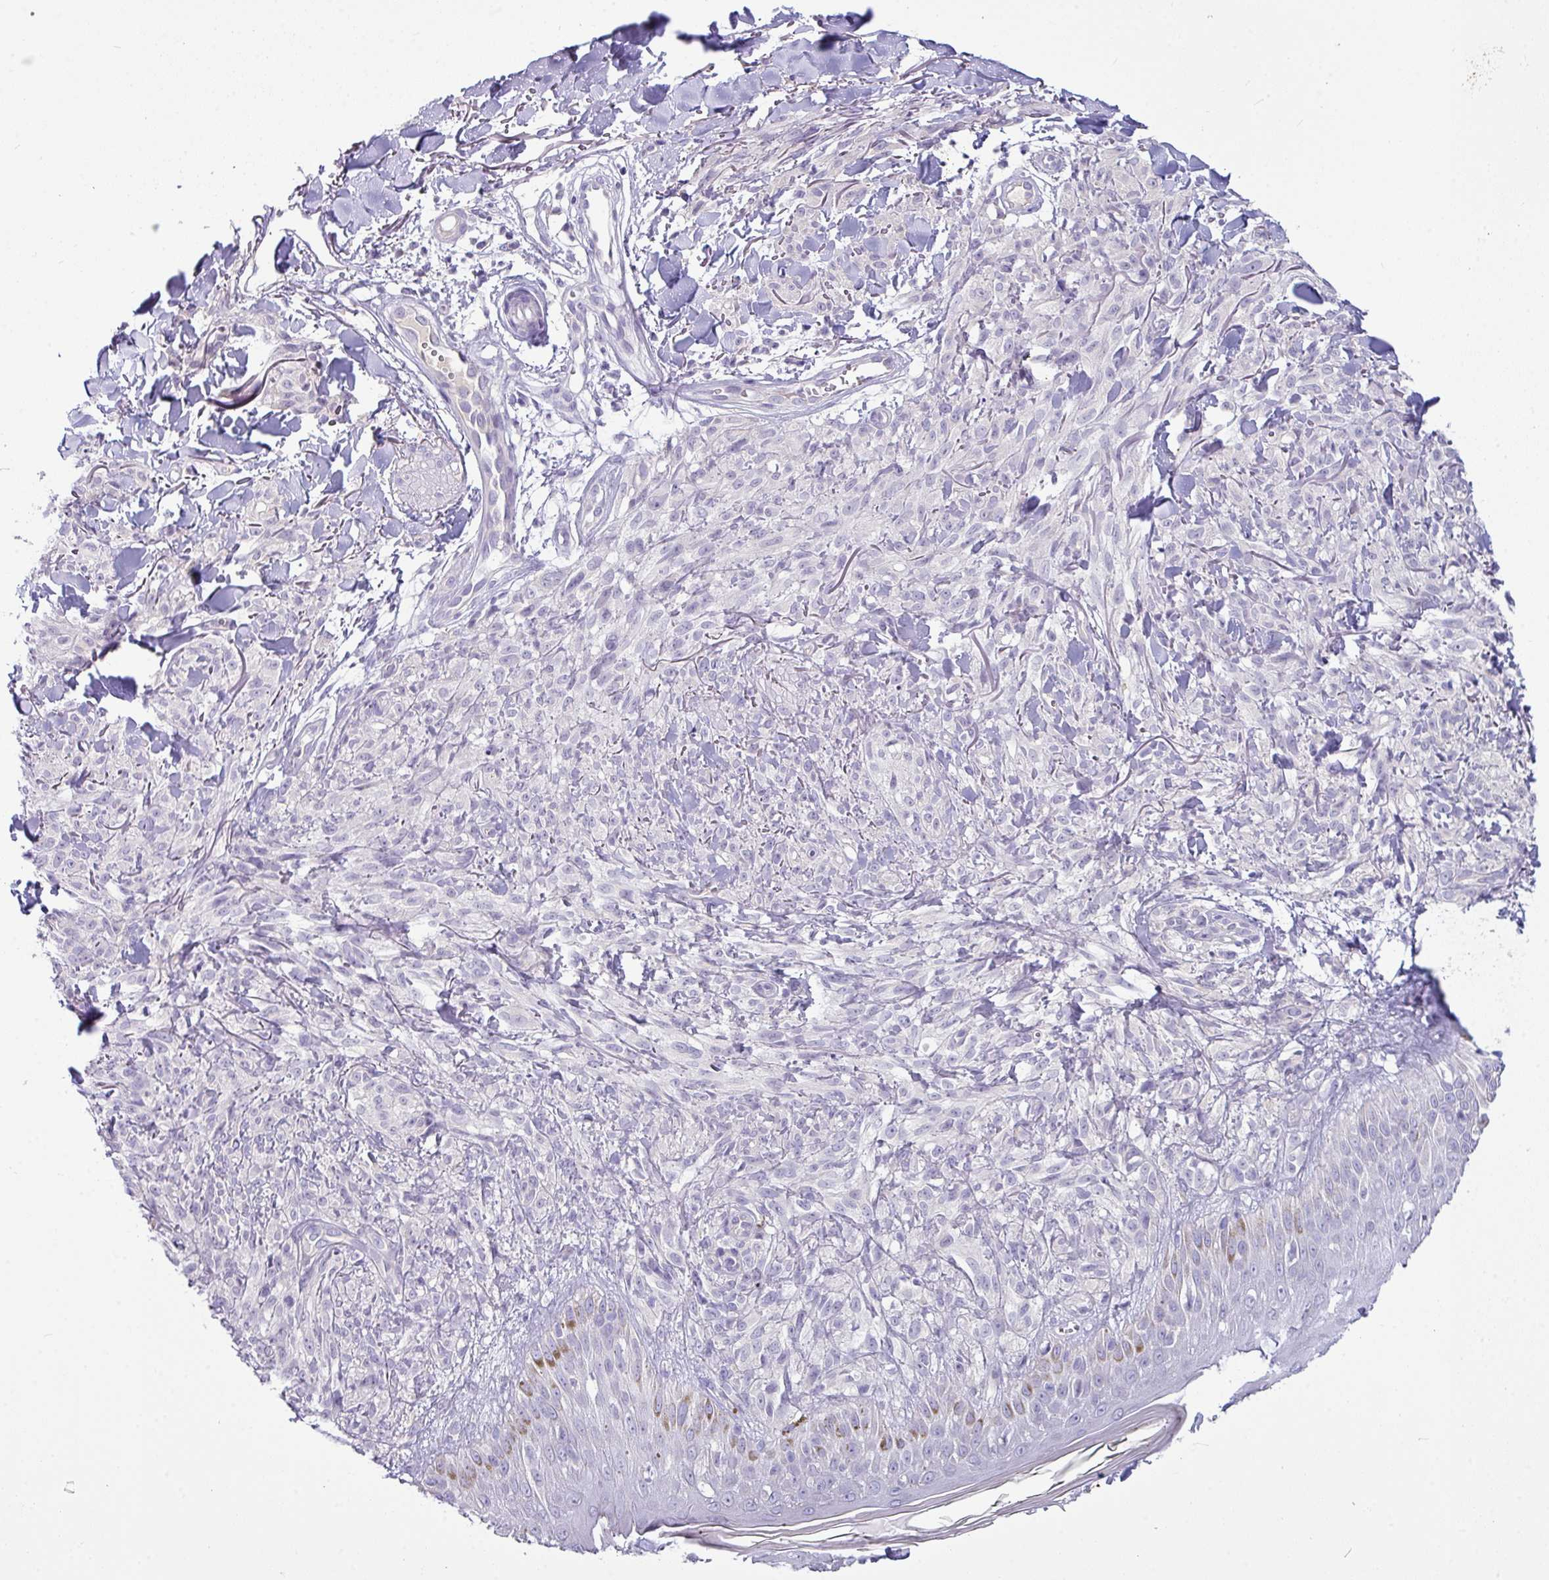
{"staining": {"intensity": "negative", "quantity": "none", "location": "none"}, "tissue": "melanoma", "cell_type": "Tumor cells", "image_type": "cancer", "snomed": [{"axis": "morphology", "description": "Malignant melanoma, NOS"}, {"axis": "topography", "description": "Skin of forearm"}], "caption": "Immunohistochemistry micrograph of neoplastic tissue: malignant melanoma stained with DAB (3,3'-diaminobenzidine) displays no significant protein staining in tumor cells.", "gene": "ZNF524", "patient": {"sex": "female", "age": 65}}